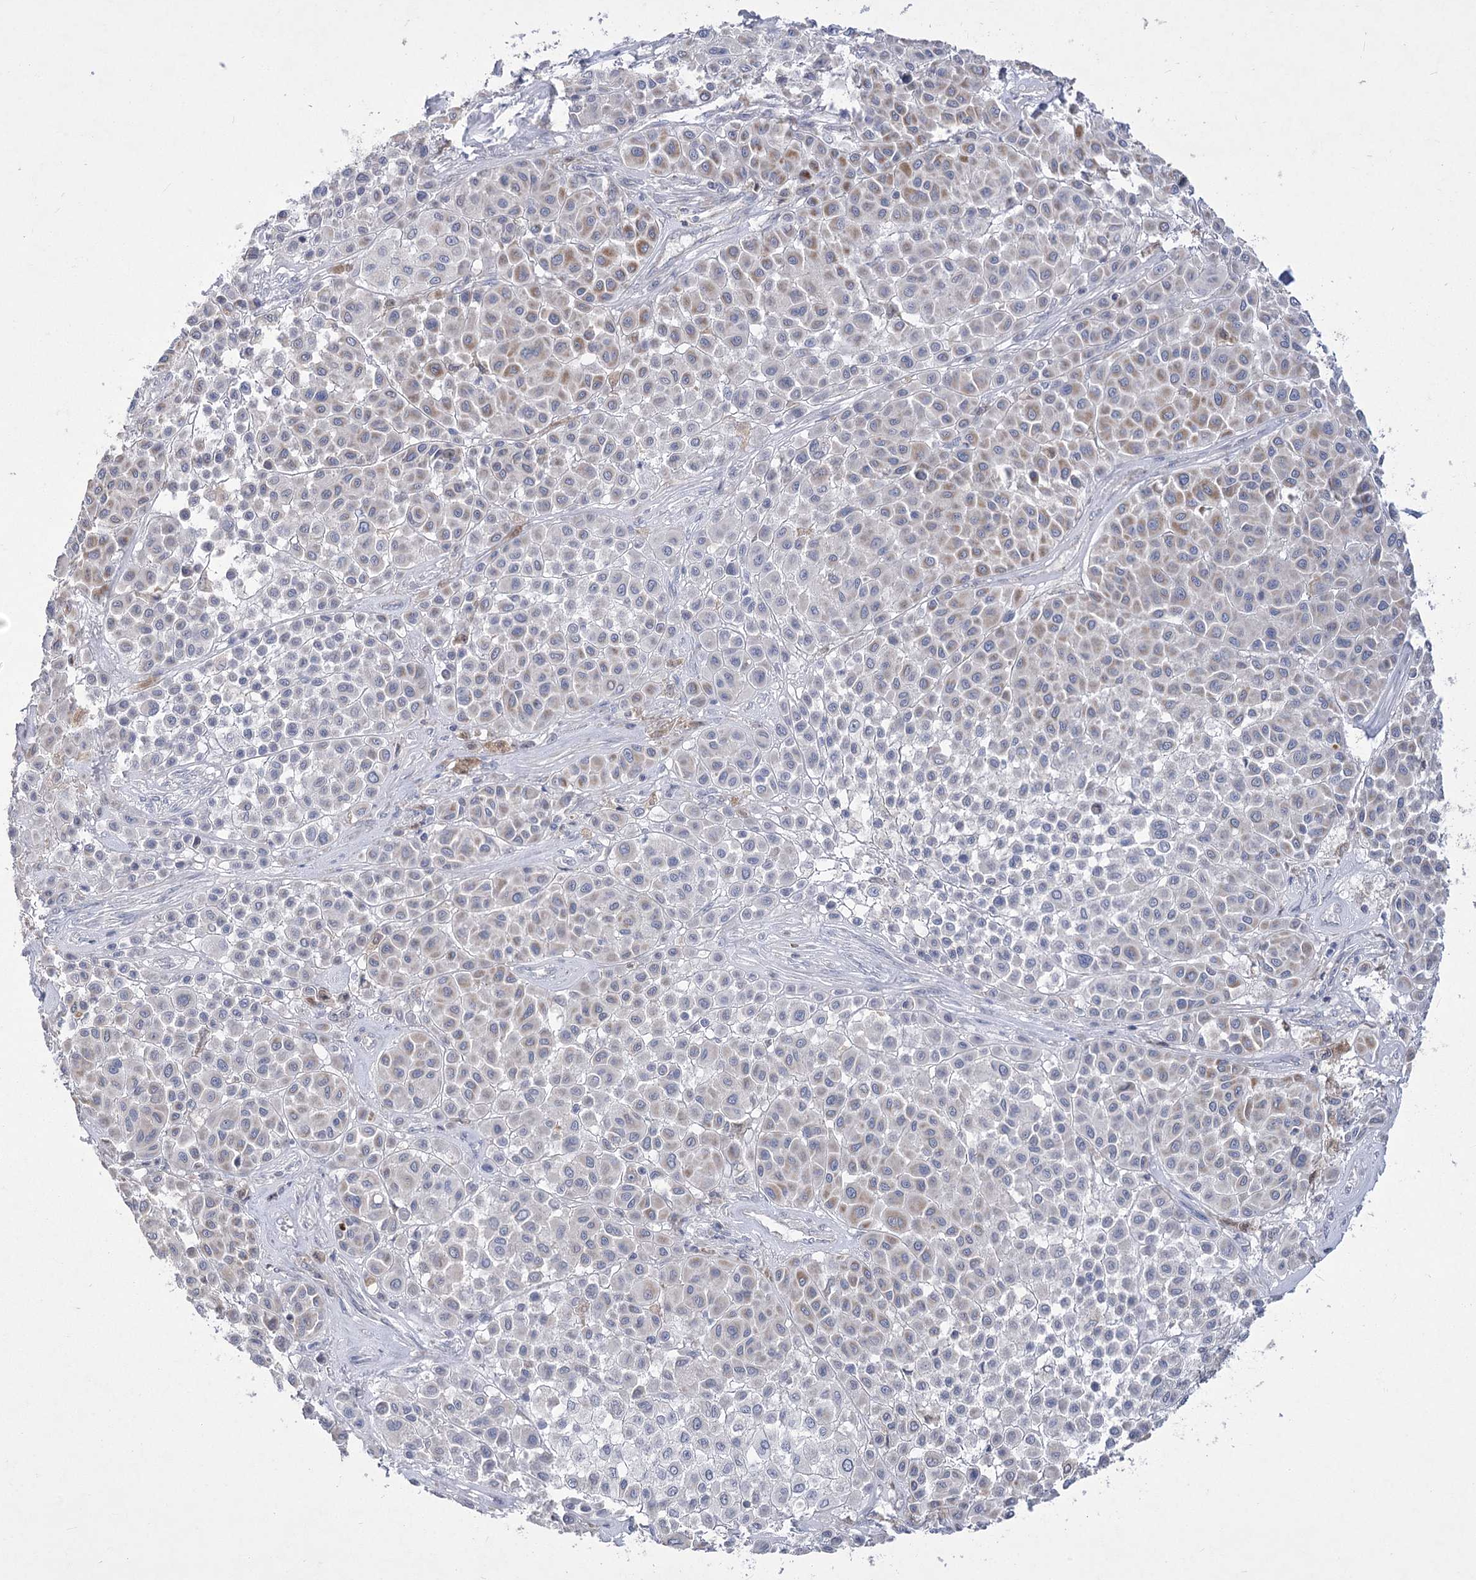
{"staining": {"intensity": "weak", "quantity": "<25%", "location": "cytoplasmic/membranous"}, "tissue": "melanoma", "cell_type": "Tumor cells", "image_type": "cancer", "snomed": [{"axis": "morphology", "description": "Malignant melanoma, Metastatic site"}, {"axis": "topography", "description": "Soft tissue"}], "caption": "The immunohistochemistry histopathology image has no significant expression in tumor cells of malignant melanoma (metastatic site) tissue.", "gene": "PDHB", "patient": {"sex": "male", "age": 41}}